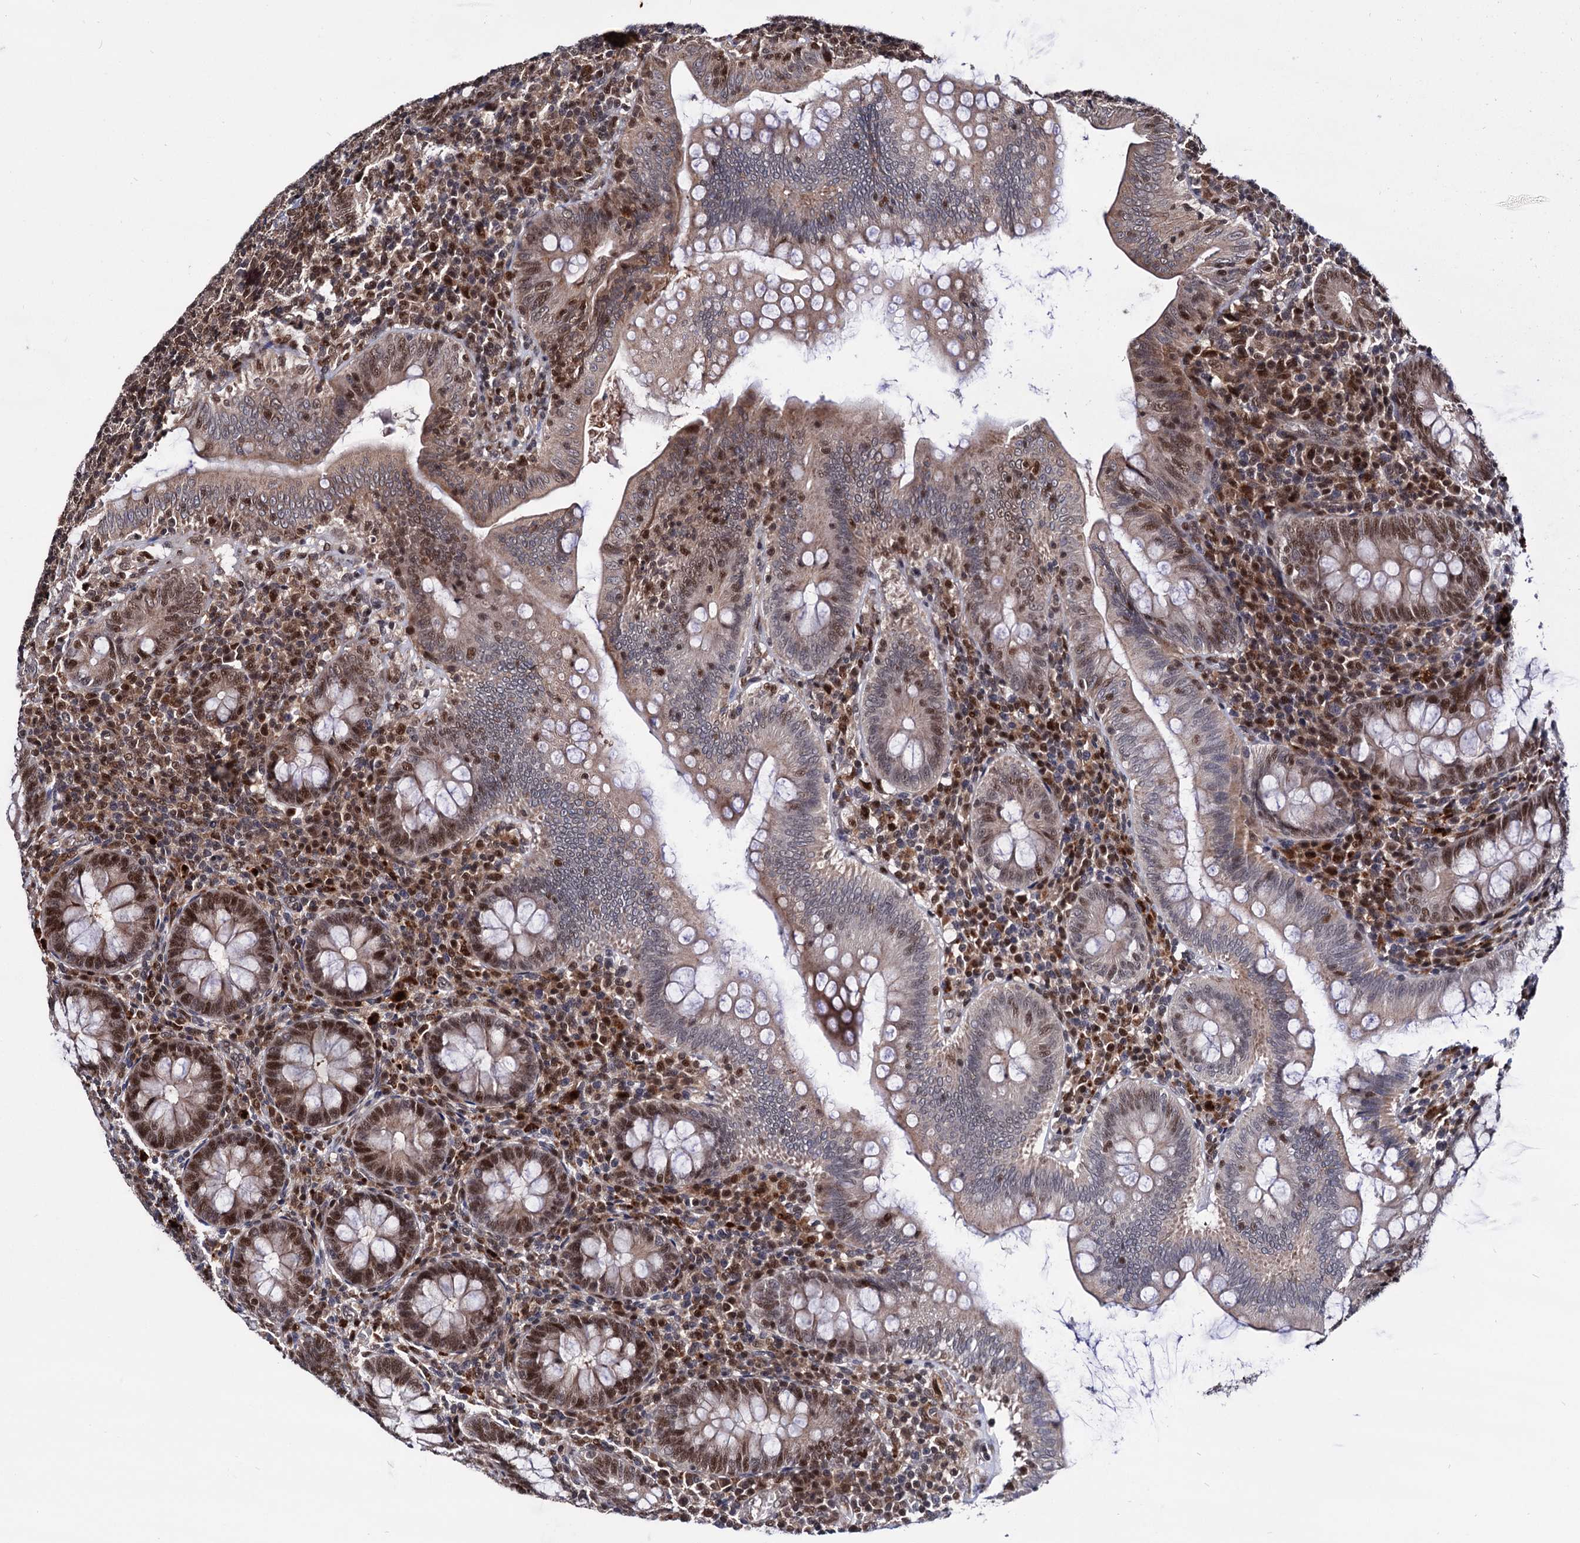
{"staining": {"intensity": "weak", "quantity": ">75%", "location": "cytoplasmic/membranous,nuclear"}, "tissue": "appendix", "cell_type": "Glandular cells", "image_type": "normal", "snomed": [{"axis": "morphology", "description": "Normal tissue, NOS"}, {"axis": "topography", "description": "Appendix"}], "caption": "Weak cytoplasmic/membranous,nuclear protein positivity is identified in approximately >75% of glandular cells in appendix.", "gene": "RNASEH2B", "patient": {"sex": "male", "age": 14}}